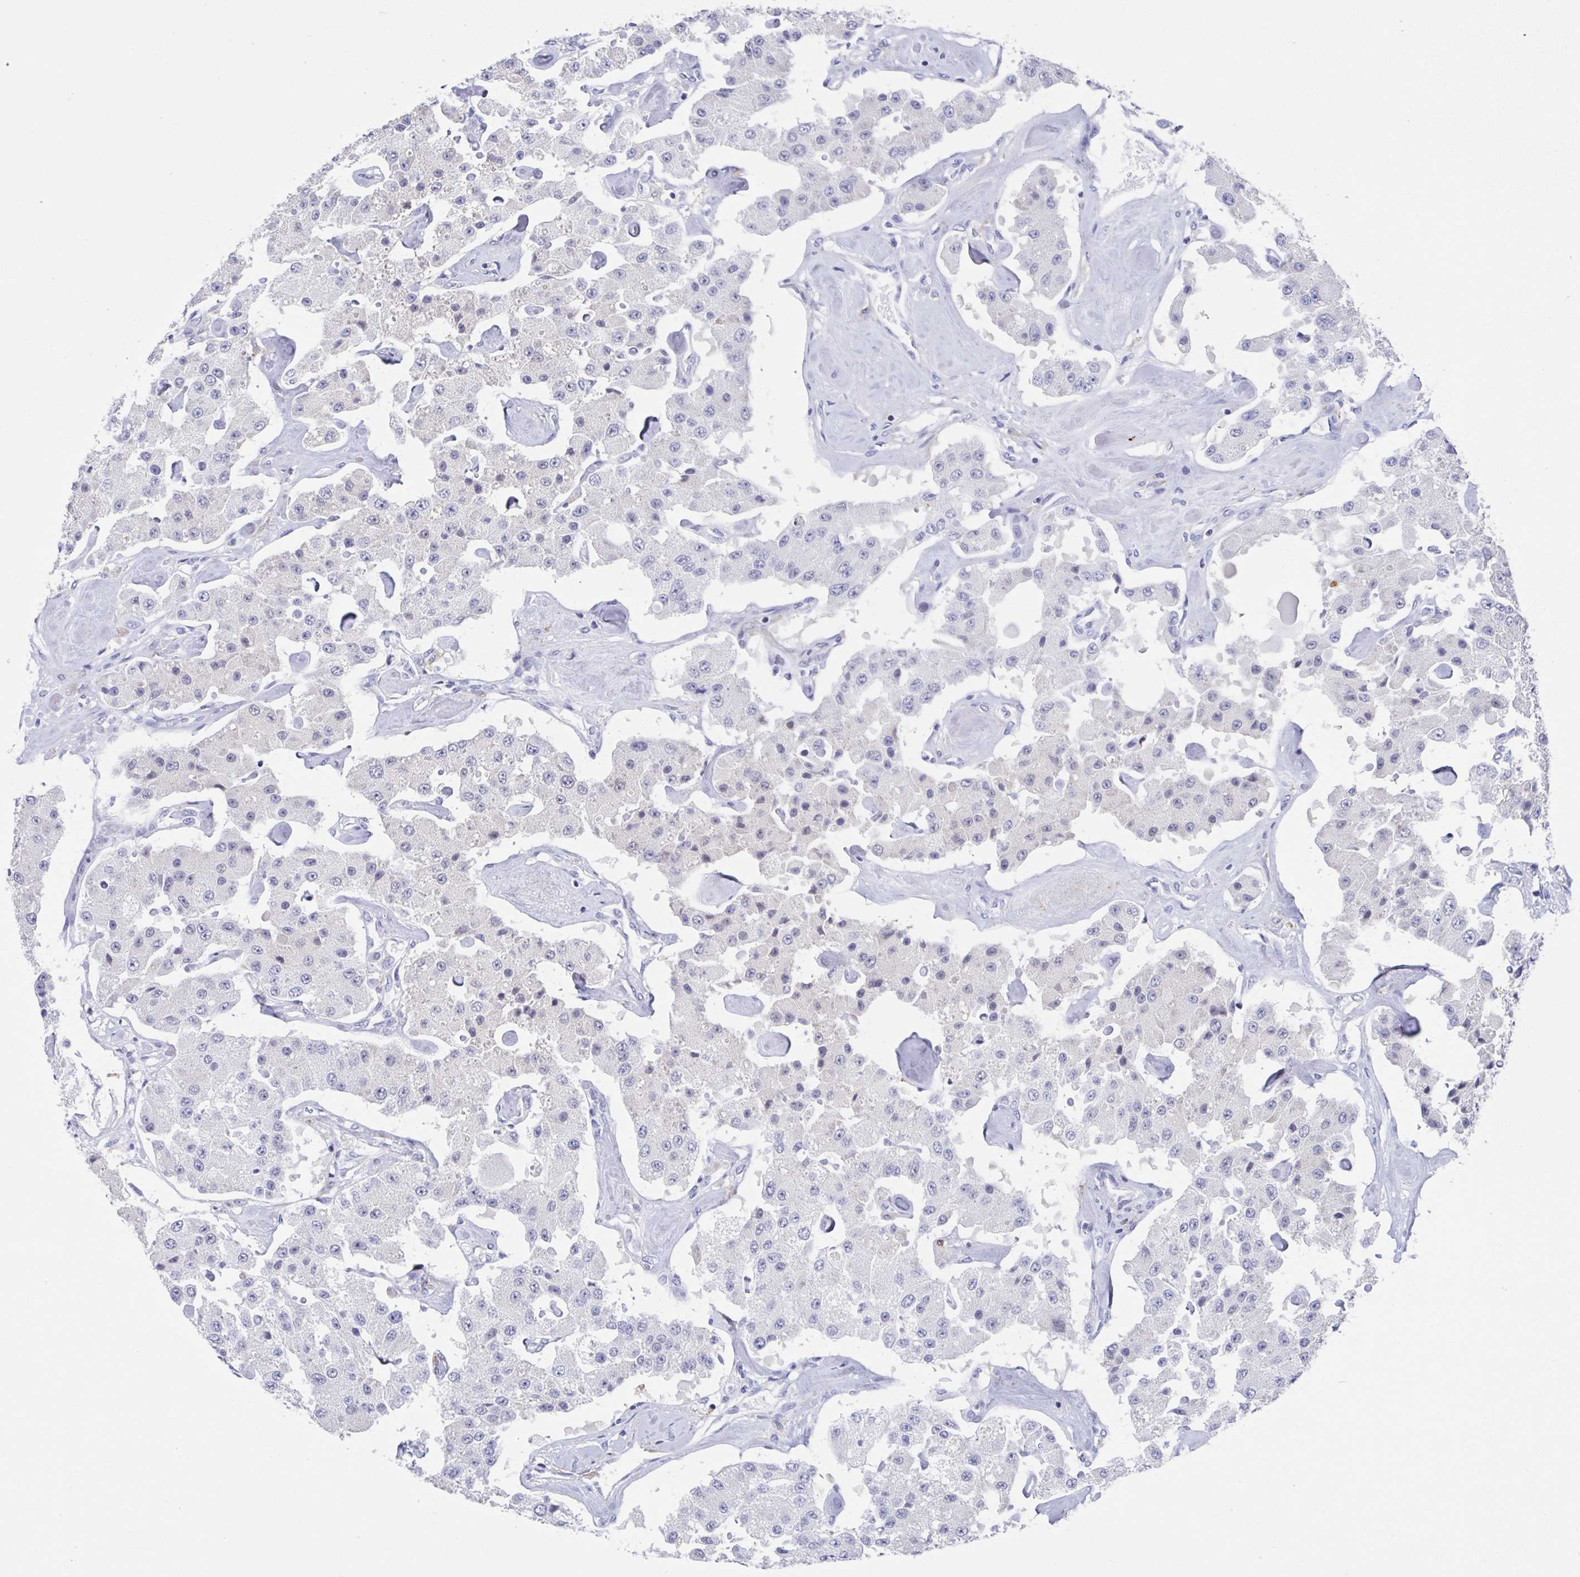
{"staining": {"intensity": "negative", "quantity": "none", "location": "none"}, "tissue": "carcinoid", "cell_type": "Tumor cells", "image_type": "cancer", "snomed": [{"axis": "morphology", "description": "Carcinoid, malignant, NOS"}, {"axis": "topography", "description": "Pancreas"}], "caption": "IHC of carcinoid exhibits no expression in tumor cells.", "gene": "FCGR3A", "patient": {"sex": "male", "age": 41}}